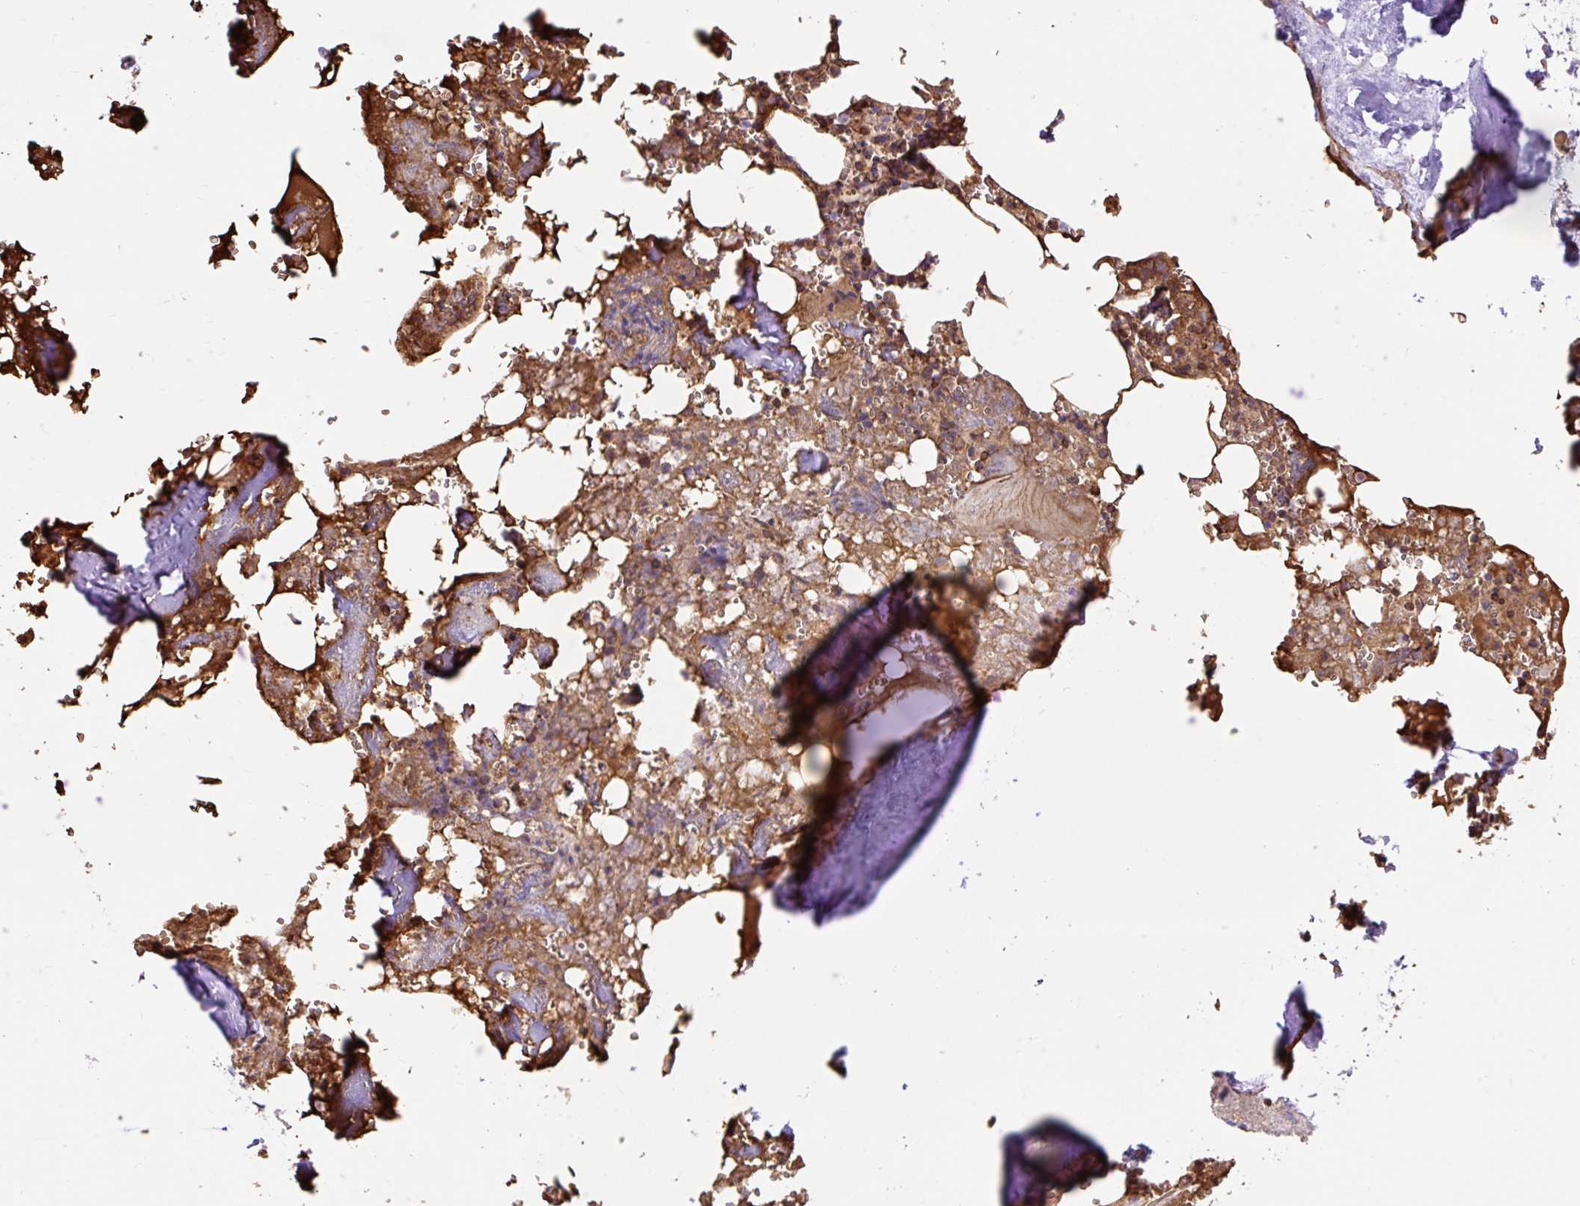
{"staining": {"intensity": "strong", "quantity": "25%-75%", "location": "cytoplasmic/membranous"}, "tissue": "bone marrow", "cell_type": "Hematopoietic cells", "image_type": "normal", "snomed": [{"axis": "morphology", "description": "Normal tissue, NOS"}, {"axis": "topography", "description": "Bone marrow"}], "caption": "Immunohistochemistry (IHC) (DAB) staining of benign bone marrow shows strong cytoplasmic/membranous protein positivity in approximately 25%-75% of hematopoietic cells. Nuclei are stained in blue.", "gene": "HIP1R", "patient": {"sex": "male", "age": 54}}